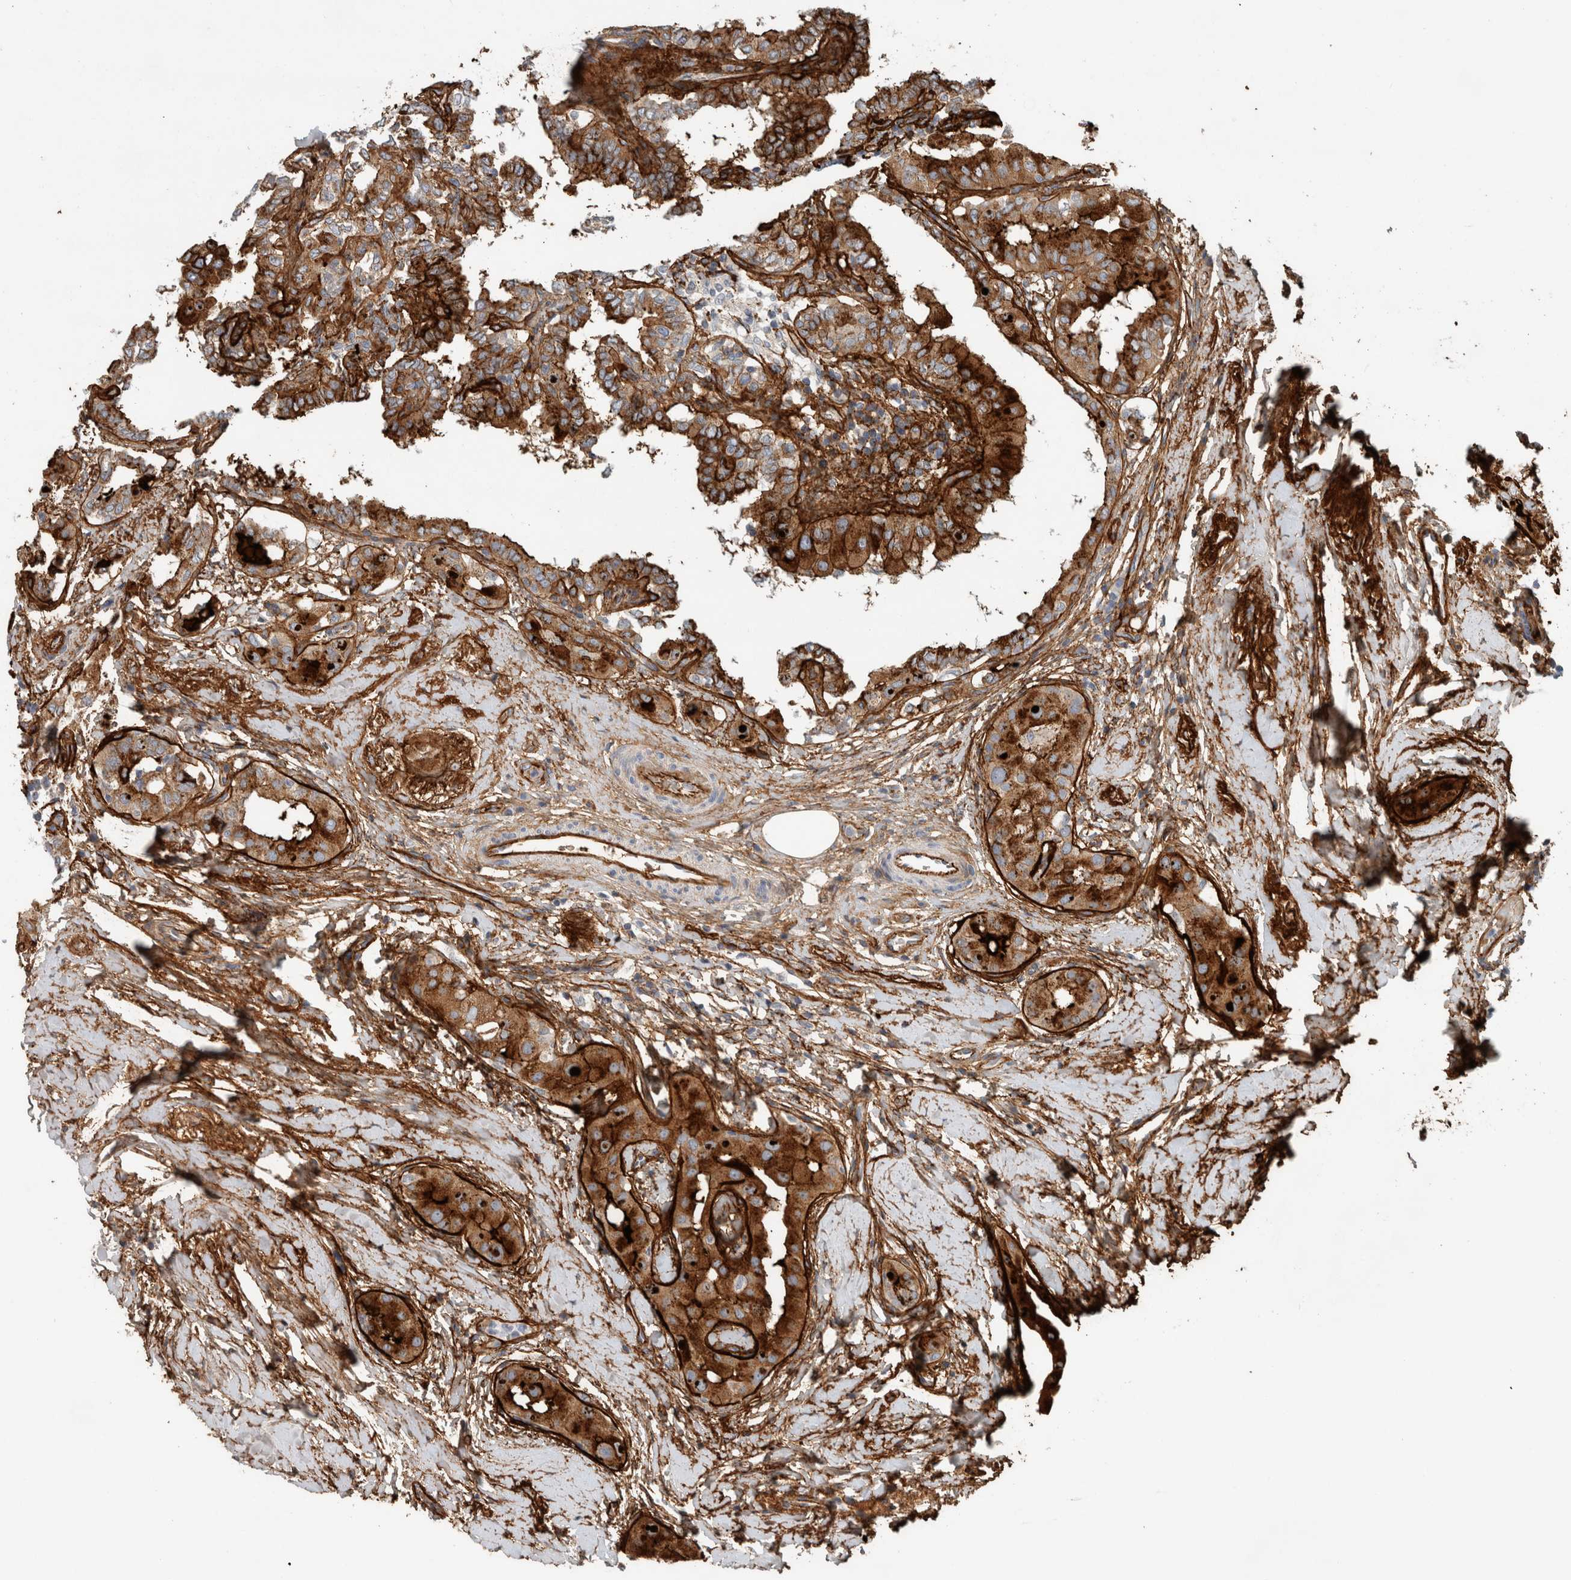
{"staining": {"intensity": "moderate", "quantity": ">75%", "location": "cytoplasmic/membranous"}, "tissue": "thyroid cancer", "cell_type": "Tumor cells", "image_type": "cancer", "snomed": [{"axis": "morphology", "description": "Papillary adenocarcinoma, NOS"}, {"axis": "topography", "description": "Thyroid gland"}], "caption": "Immunohistochemical staining of thyroid cancer demonstrates moderate cytoplasmic/membranous protein expression in approximately >75% of tumor cells. The staining was performed using DAB, with brown indicating positive protein expression. Nuclei are stained blue with hematoxylin.", "gene": "FN1", "patient": {"sex": "male", "age": 33}}